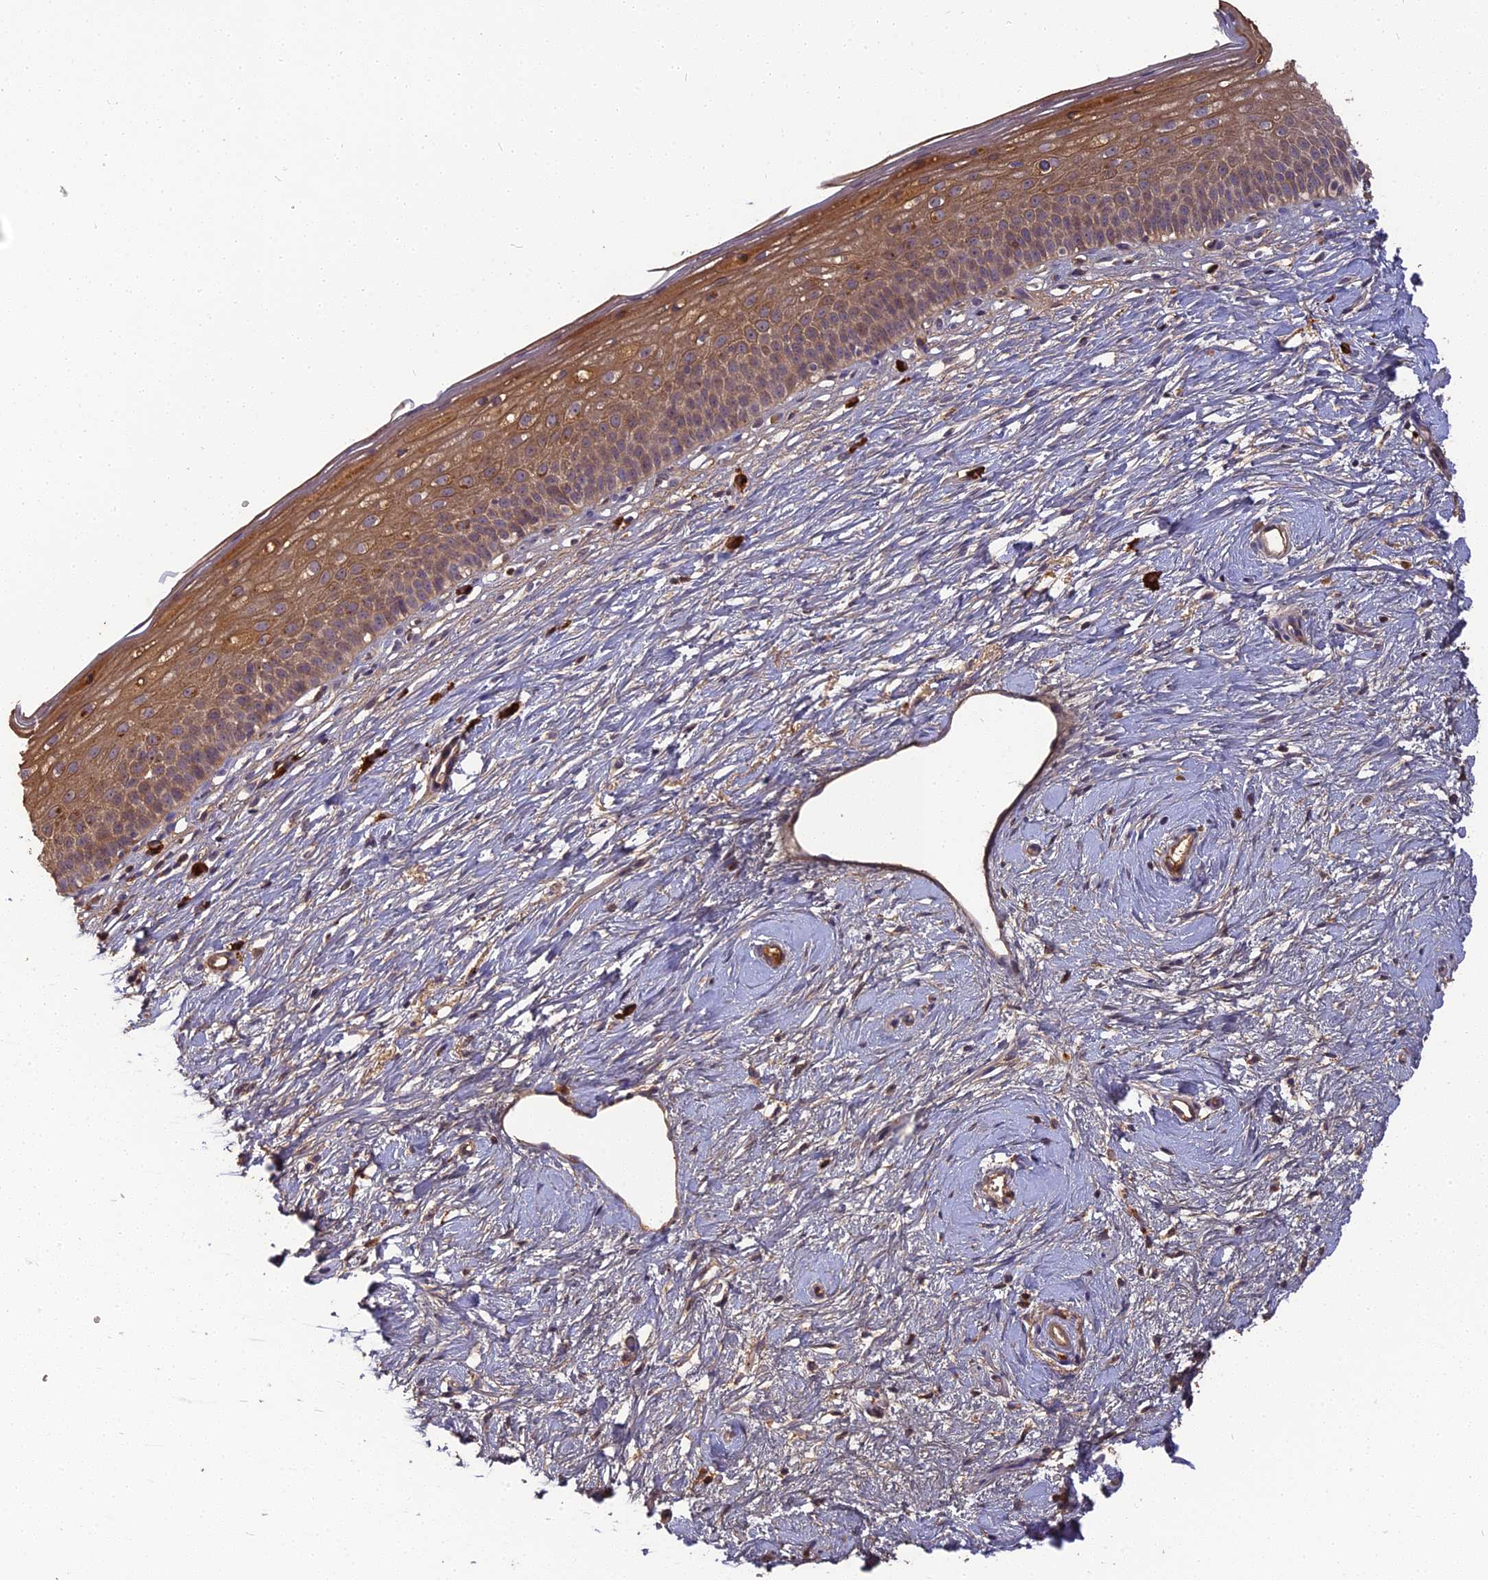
{"staining": {"intensity": "moderate", "quantity": ">75%", "location": "cytoplasmic/membranous"}, "tissue": "cervix", "cell_type": "Glandular cells", "image_type": "normal", "snomed": [{"axis": "morphology", "description": "Normal tissue, NOS"}, {"axis": "topography", "description": "Cervix"}], "caption": "Immunohistochemistry of normal cervix shows medium levels of moderate cytoplasmic/membranous positivity in approximately >75% of glandular cells.", "gene": "ERMAP", "patient": {"sex": "female", "age": 57}}